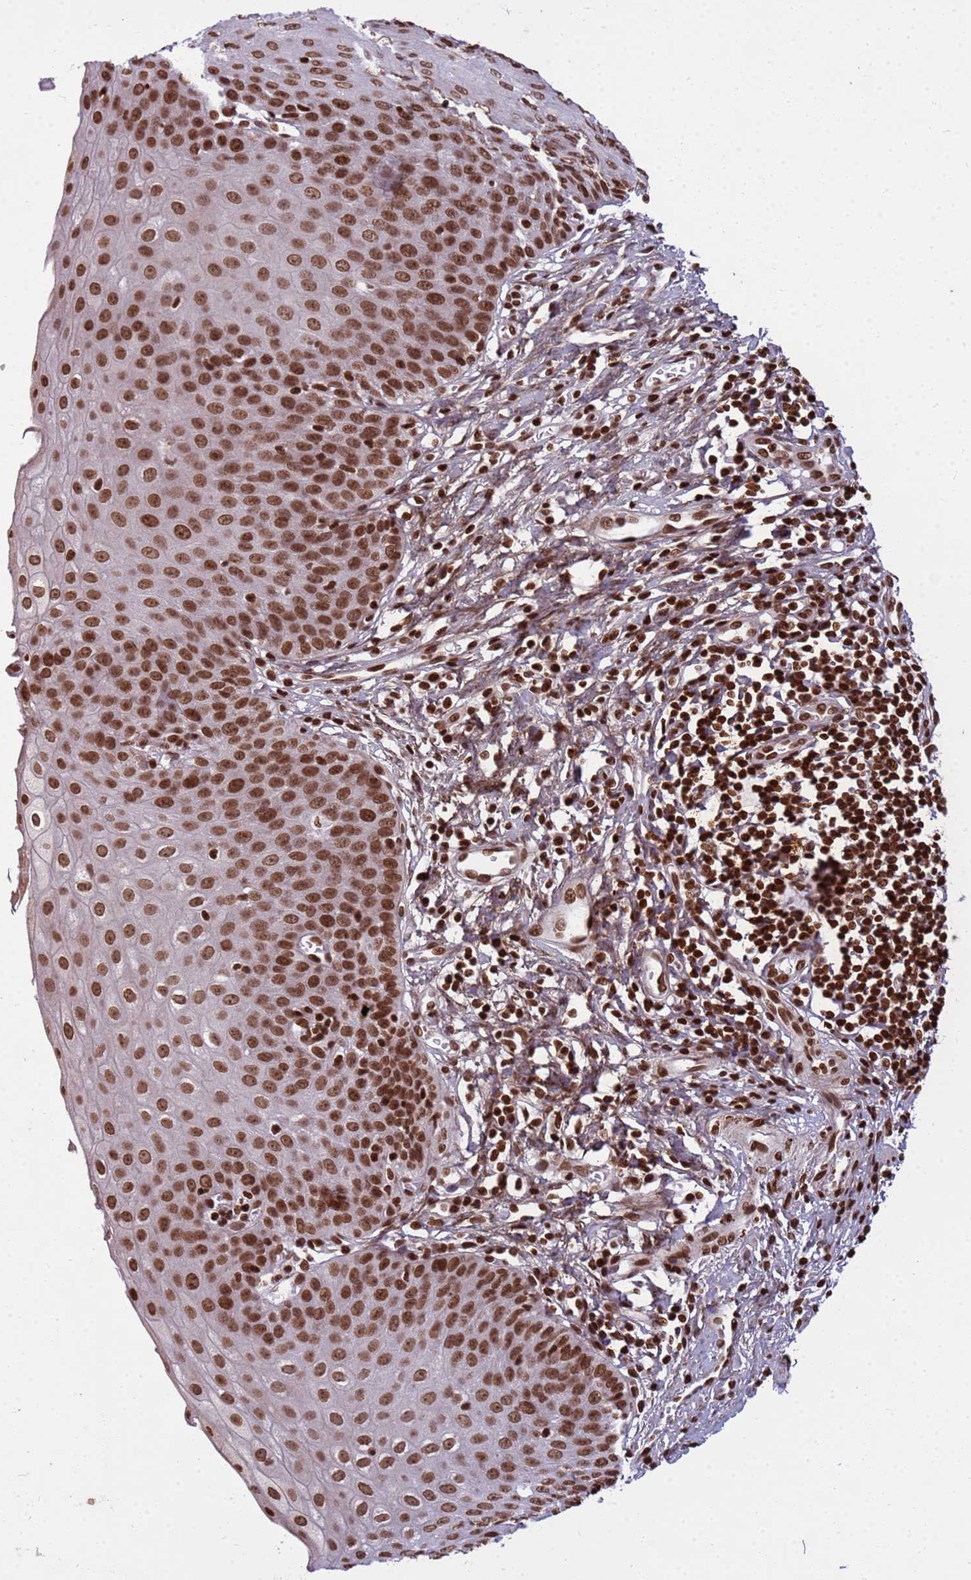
{"staining": {"intensity": "strong", "quantity": ">75%", "location": "nuclear"}, "tissue": "esophagus", "cell_type": "Squamous epithelial cells", "image_type": "normal", "snomed": [{"axis": "morphology", "description": "Normal tissue, NOS"}, {"axis": "topography", "description": "Esophagus"}], "caption": "Immunohistochemical staining of unremarkable esophagus exhibits high levels of strong nuclear positivity in approximately >75% of squamous epithelial cells.", "gene": "H3", "patient": {"sex": "male", "age": 71}}